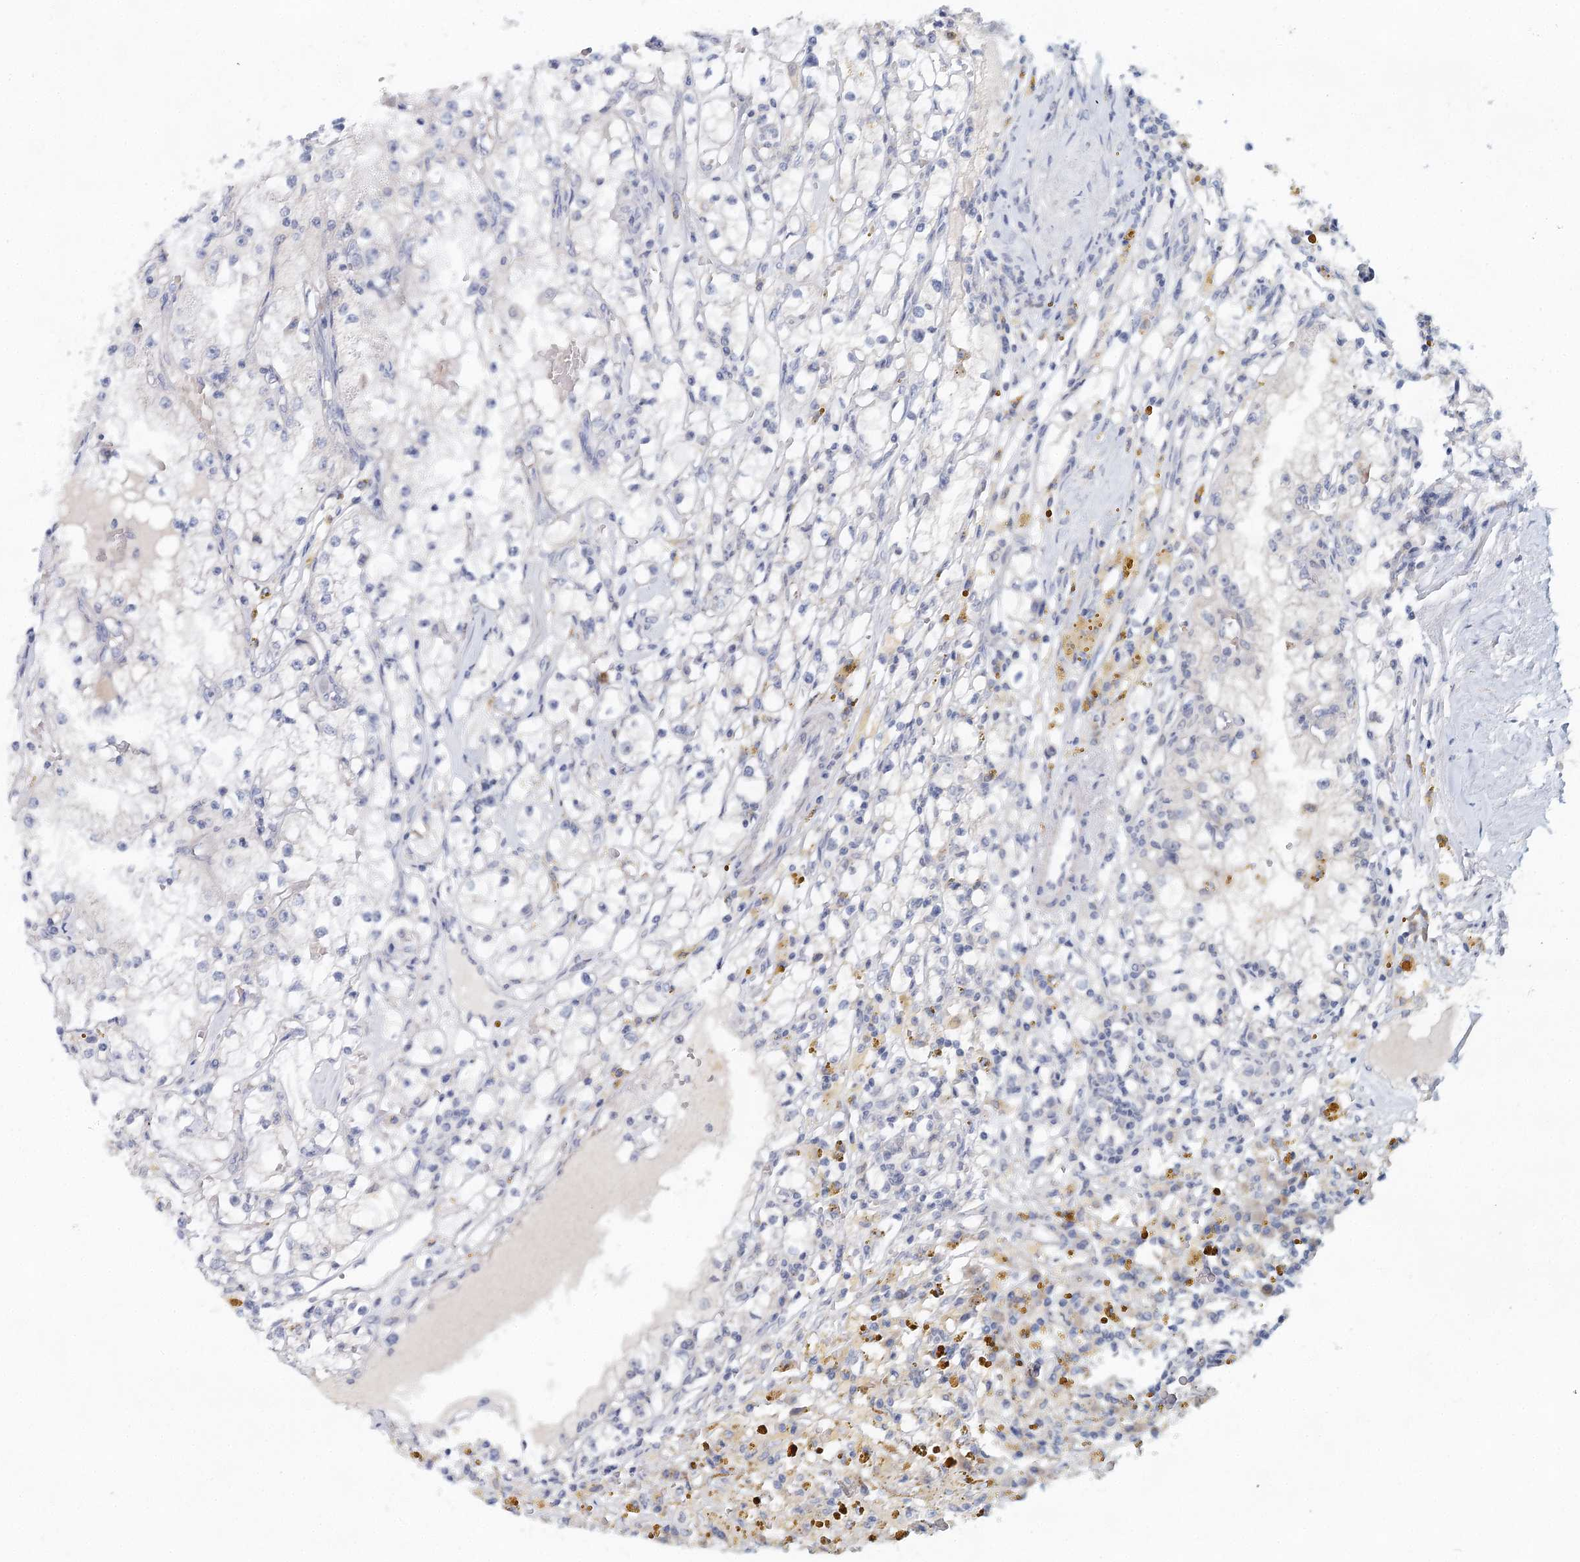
{"staining": {"intensity": "negative", "quantity": "none", "location": "none"}, "tissue": "renal cancer", "cell_type": "Tumor cells", "image_type": "cancer", "snomed": [{"axis": "morphology", "description": "Adenocarcinoma, NOS"}, {"axis": "topography", "description": "Kidney"}], "caption": "Image shows no protein positivity in tumor cells of renal cancer (adenocarcinoma) tissue.", "gene": "BLTP1", "patient": {"sex": "male", "age": 56}}